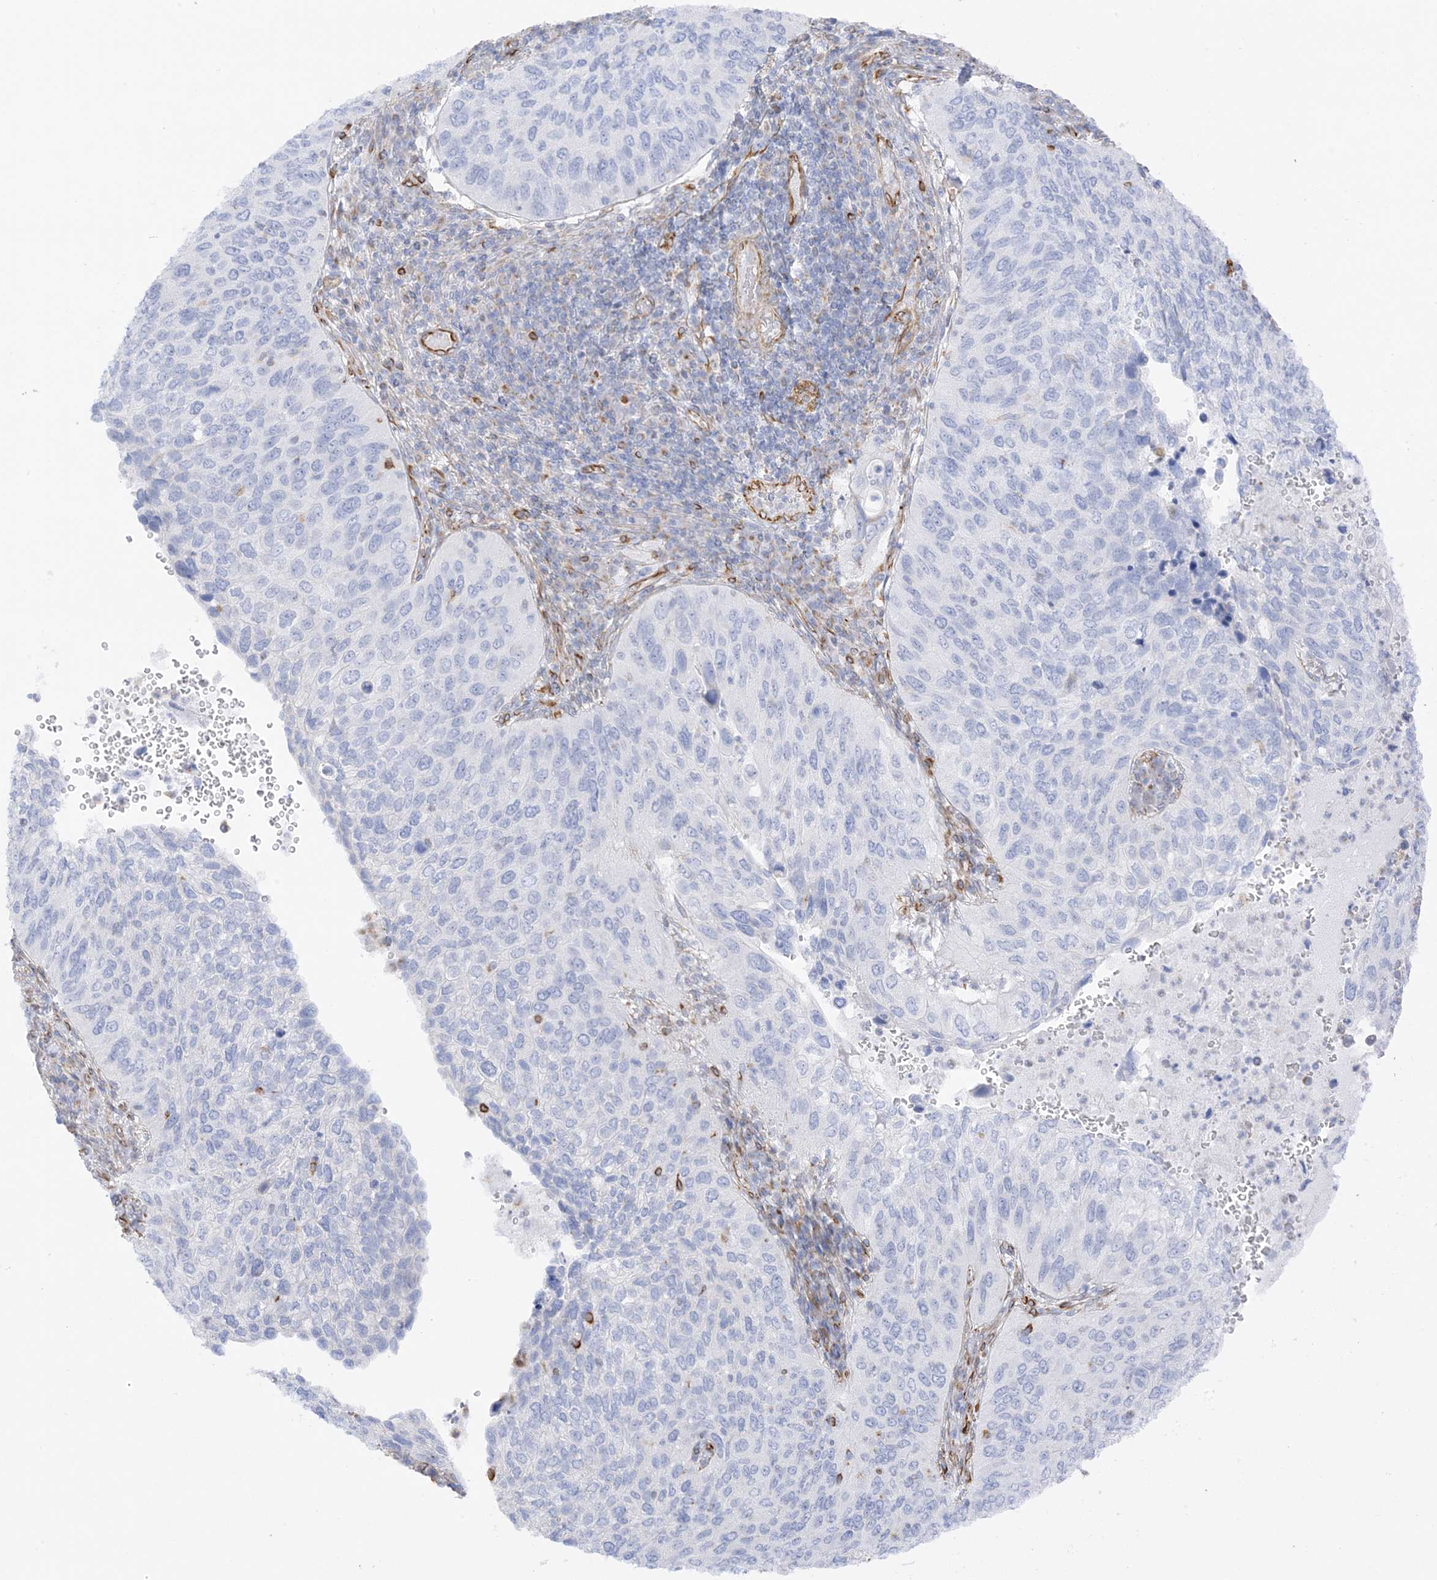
{"staining": {"intensity": "negative", "quantity": "none", "location": "none"}, "tissue": "cervical cancer", "cell_type": "Tumor cells", "image_type": "cancer", "snomed": [{"axis": "morphology", "description": "Squamous cell carcinoma, NOS"}, {"axis": "topography", "description": "Cervix"}], "caption": "Image shows no significant protein staining in tumor cells of cervical squamous cell carcinoma.", "gene": "PID1", "patient": {"sex": "female", "age": 38}}